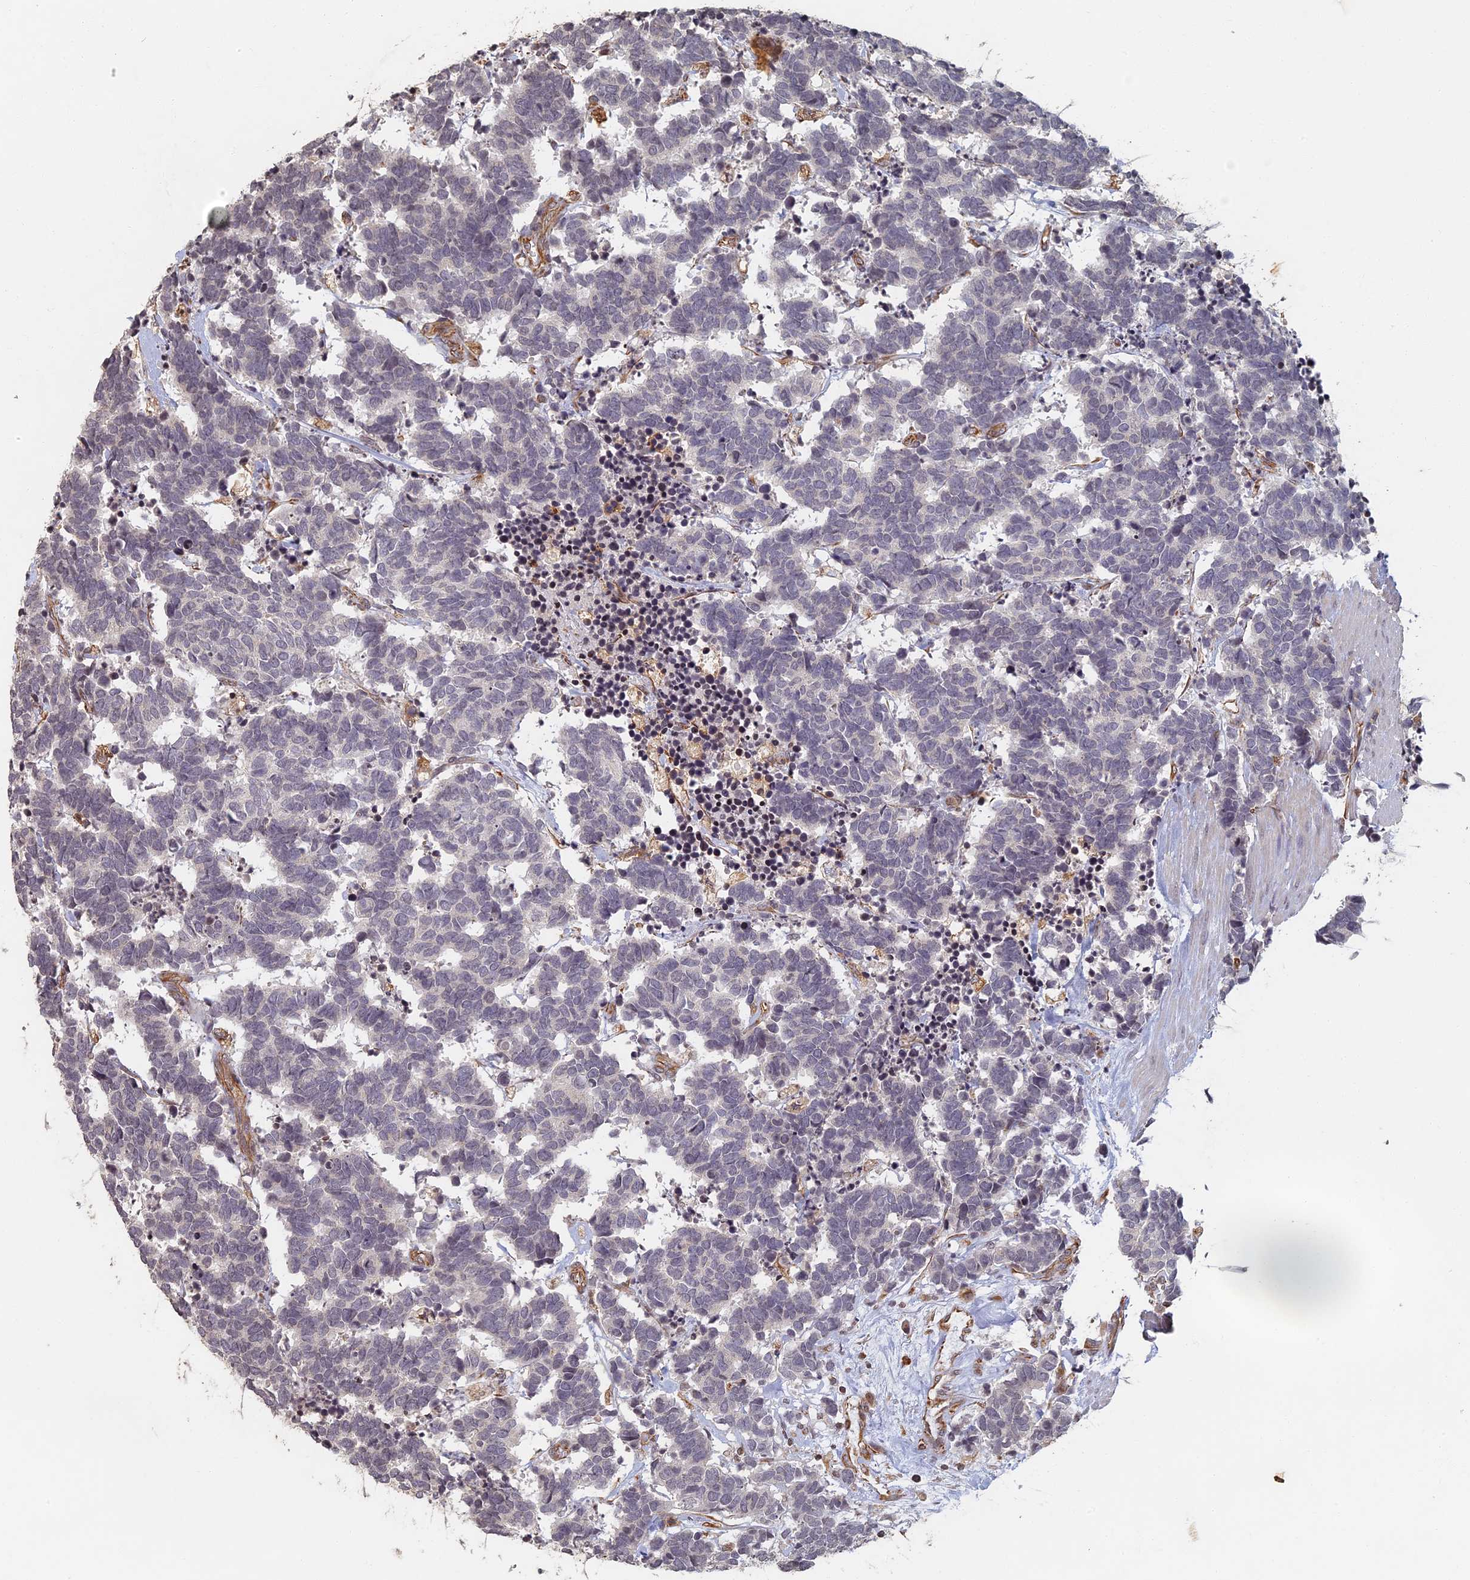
{"staining": {"intensity": "negative", "quantity": "none", "location": "none"}, "tissue": "carcinoid", "cell_type": "Tumor cells", "image_type": "cancer", "snomed": [{"axis": "morphology", "description": "Carcinoma, NOS"}, {"axis": "morphology", "description": "Carcinoid, malignant, NOS"}, {"axis": "topography", "description": "Urinary bladder"}], "caption": "This is a photomicrograph of immunohistochemistry (IHC) staining of carcinoid, which shows no staining in tumor cells.", "gene": "ABCB10", "patient": {"sex": "male", "age": 57}}